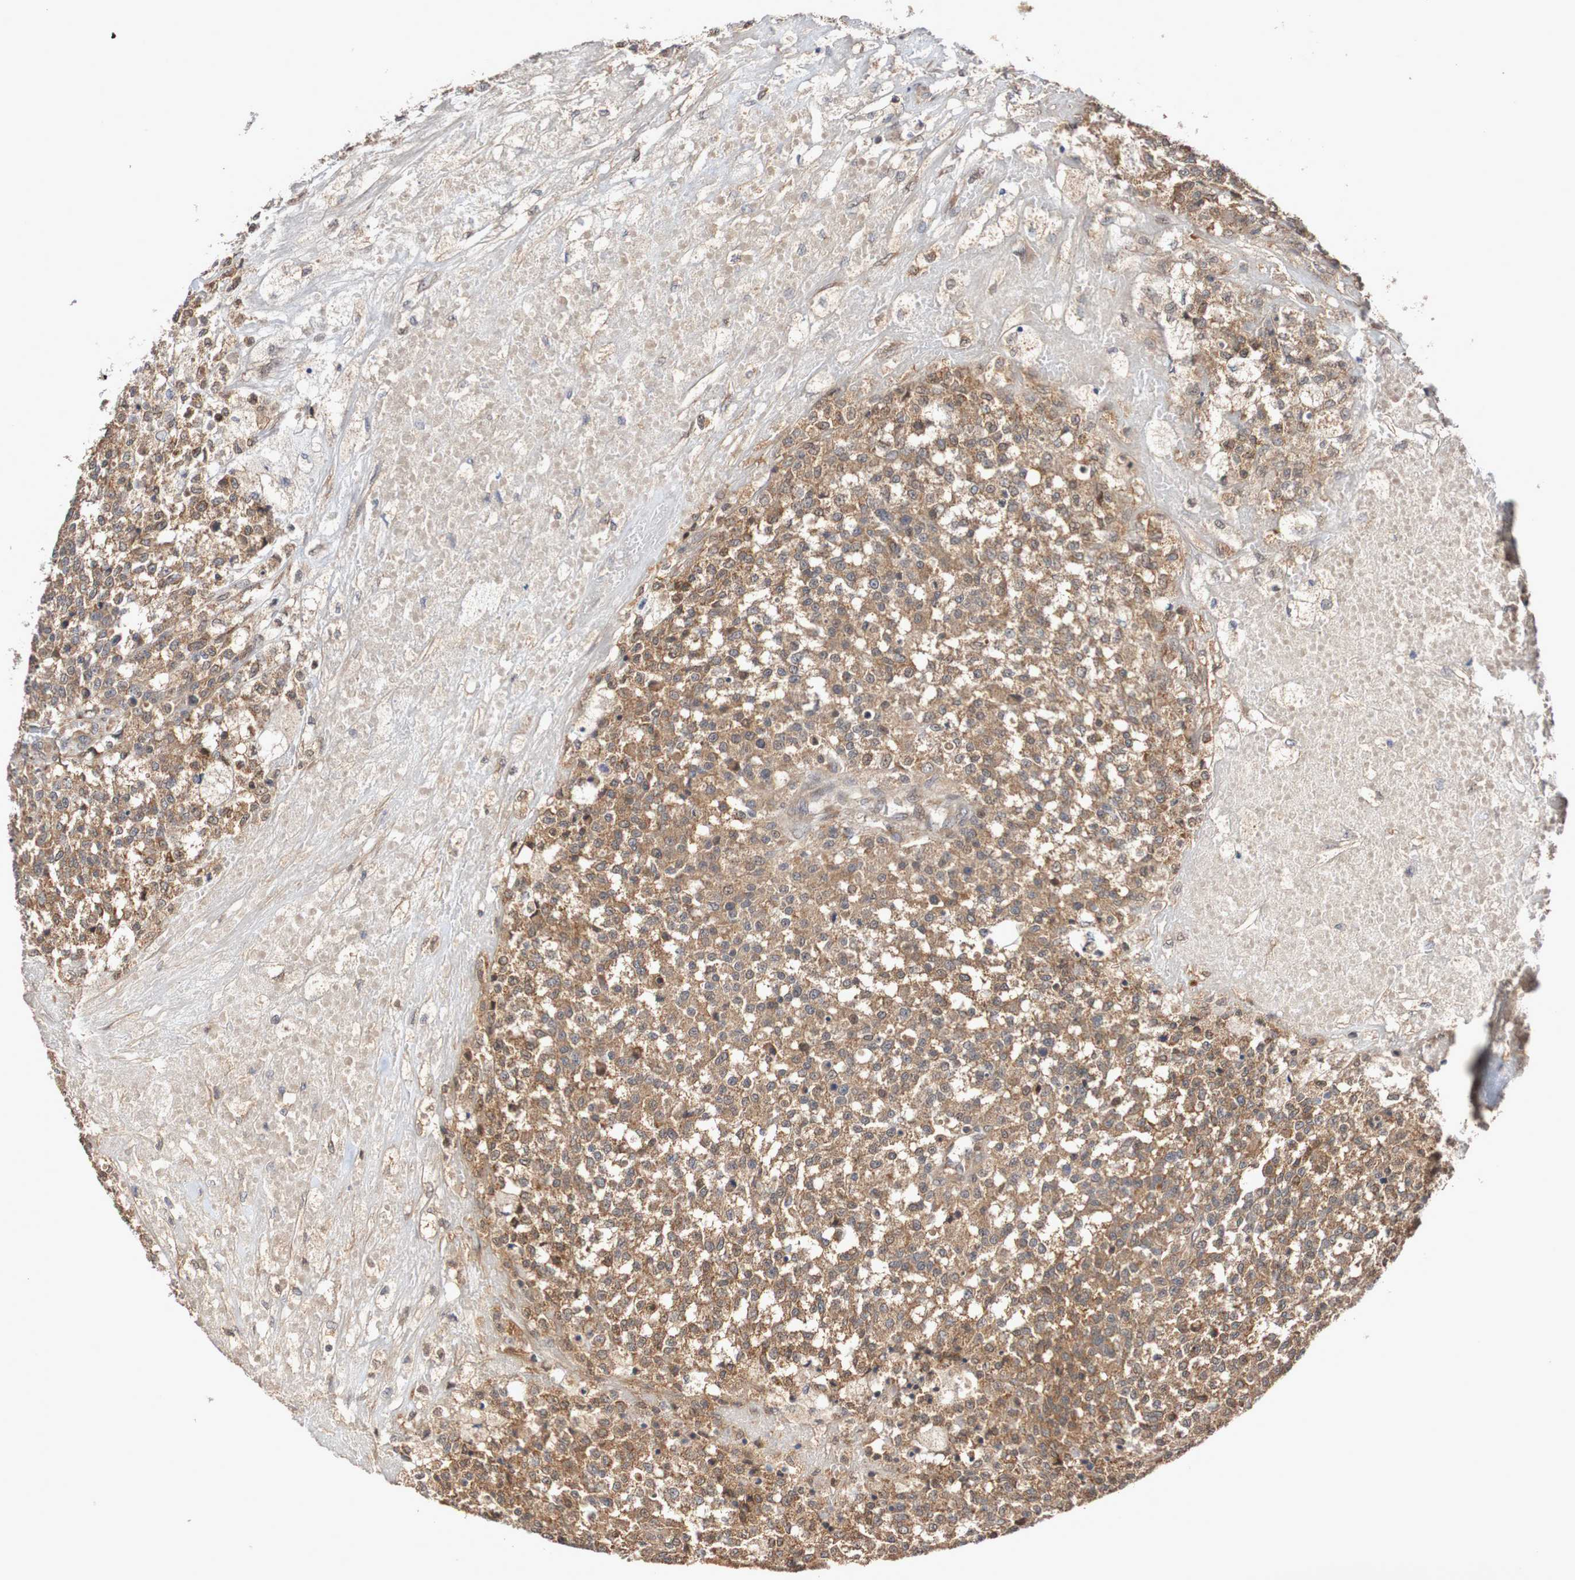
{"staining": {"intensity": "moderate", "quantity": ">75%", "location": "cytoplasmic/membranous"}, "tissue": "testis cancer", "cell_type": "Tumor cells", "image_type": "cancer", "snomed": [{"axis": "morphology", "description": "Seminoma, NOS"}, {"axis": "topography", "description": "Testis"}], "caption": "Testis cancer (seminoma) was stained to show a protein in brown. There is medium levels of moderate cytoplasmic/membranous staining in approximately >75% of tumor cells. Using DAB (brown) and hematoxylin (blue) stains, captured at high magnification using brightfield microscopy.", "gene": "PHPT1", "patient": {"sex": "male", "age": 59}}